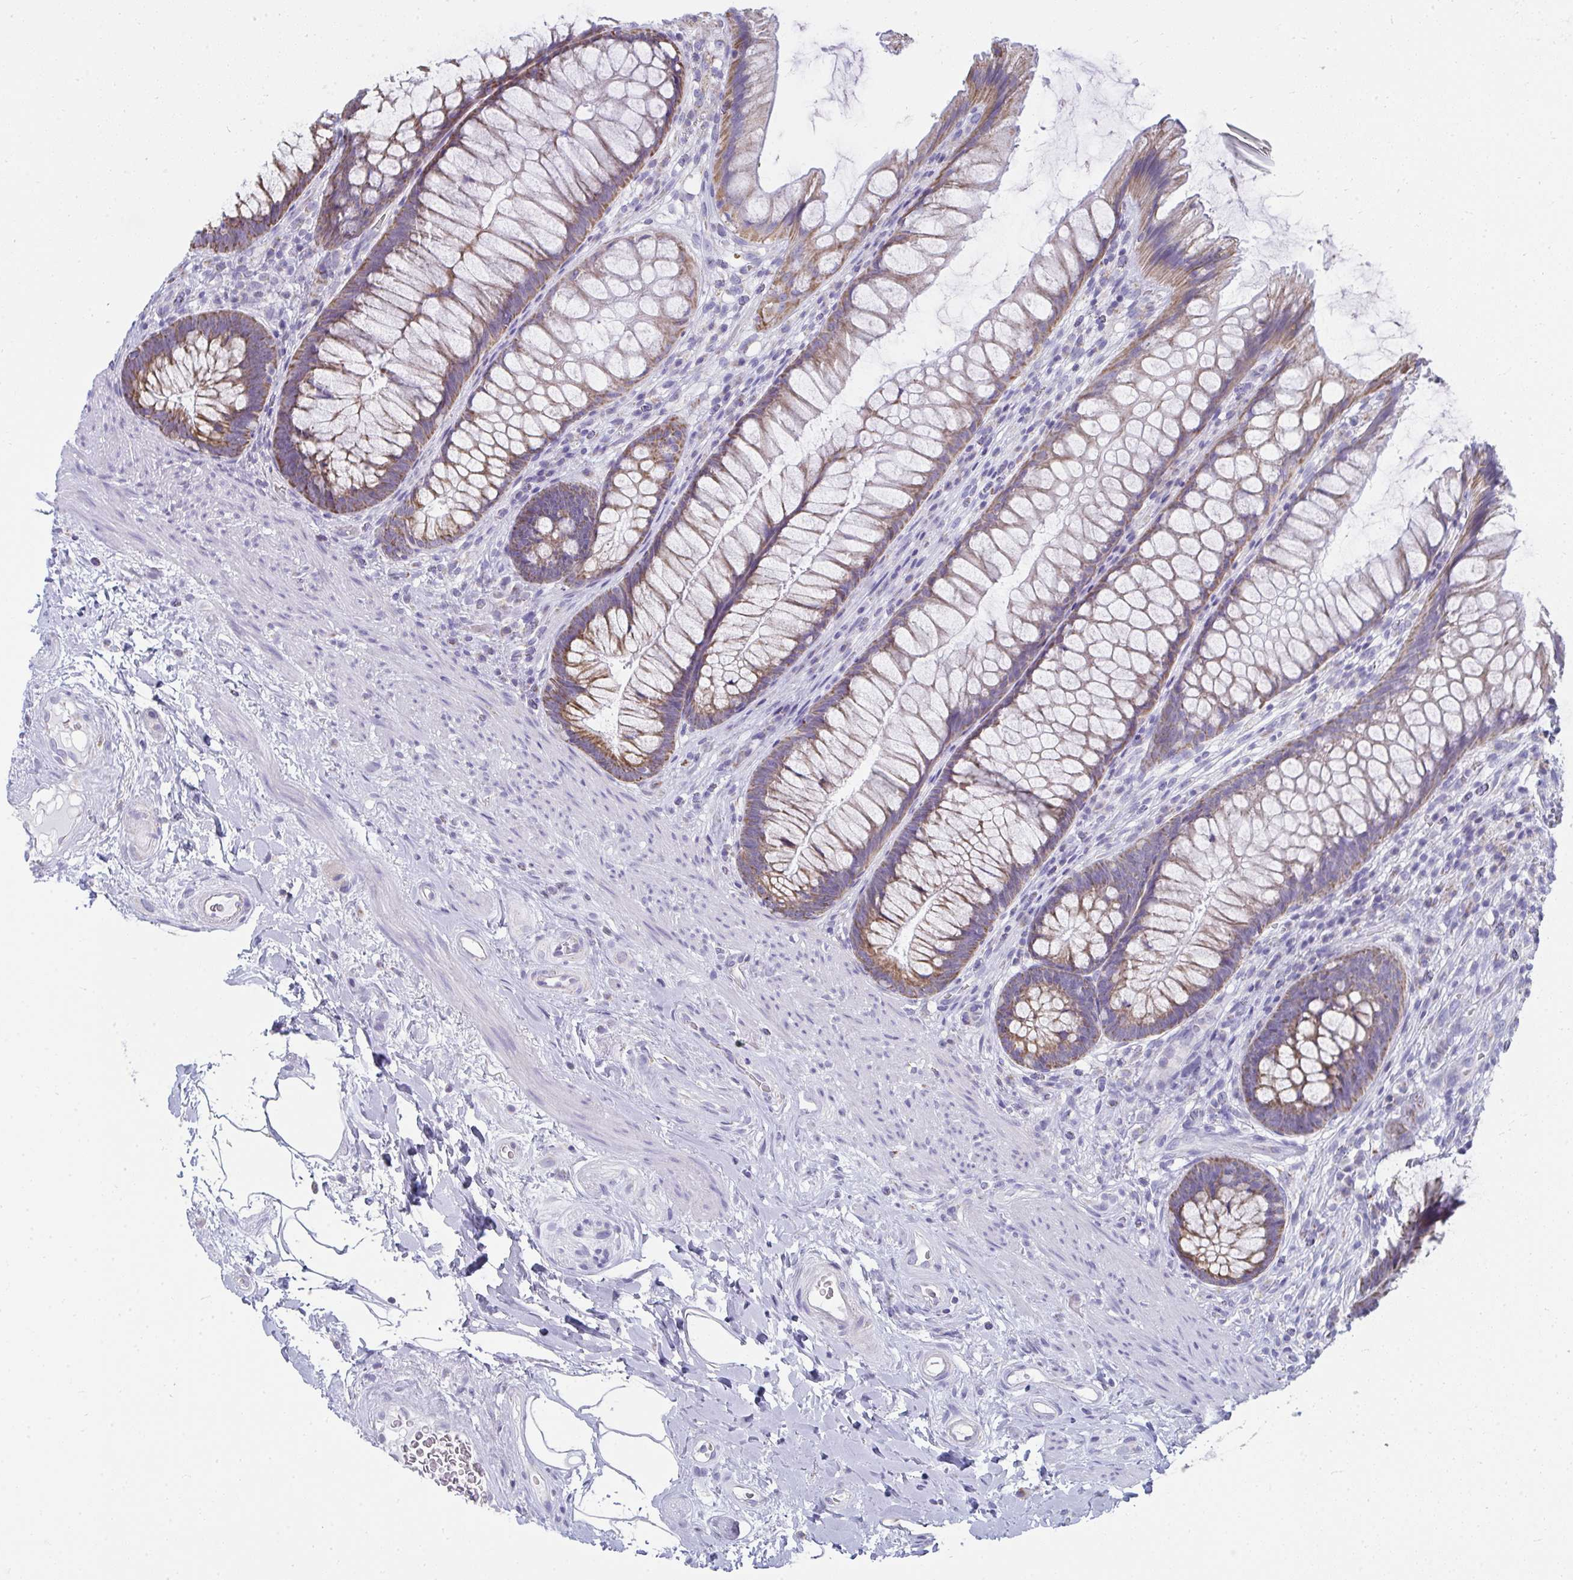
{"staining": {"intensity": "moderate", "quantity": ">75%", "location": "cytoplasmic/membranous"}, "tissue": "rectum", "cell_type": "Glandular cells", "image_type": "normal", "snomed": [{"axis": "morphology", "description": "Normal tissue, NOS"}, {"axis": "topography", "description": "Rectum"}], "caption": "IHC (DAB (3,3'-diaminobenzidine)) staining of unremarkable rectum shows moderate cytoplasmic/membranous protein positivity in approximately >75% of glandular cells. The staining is performed using DAB brown chromogen to label protein expression. The nuclei are counter-stained blue using hematoxylin.", "gene": "SLC6A1", "patient": {"sex": "male", "age": 53}}